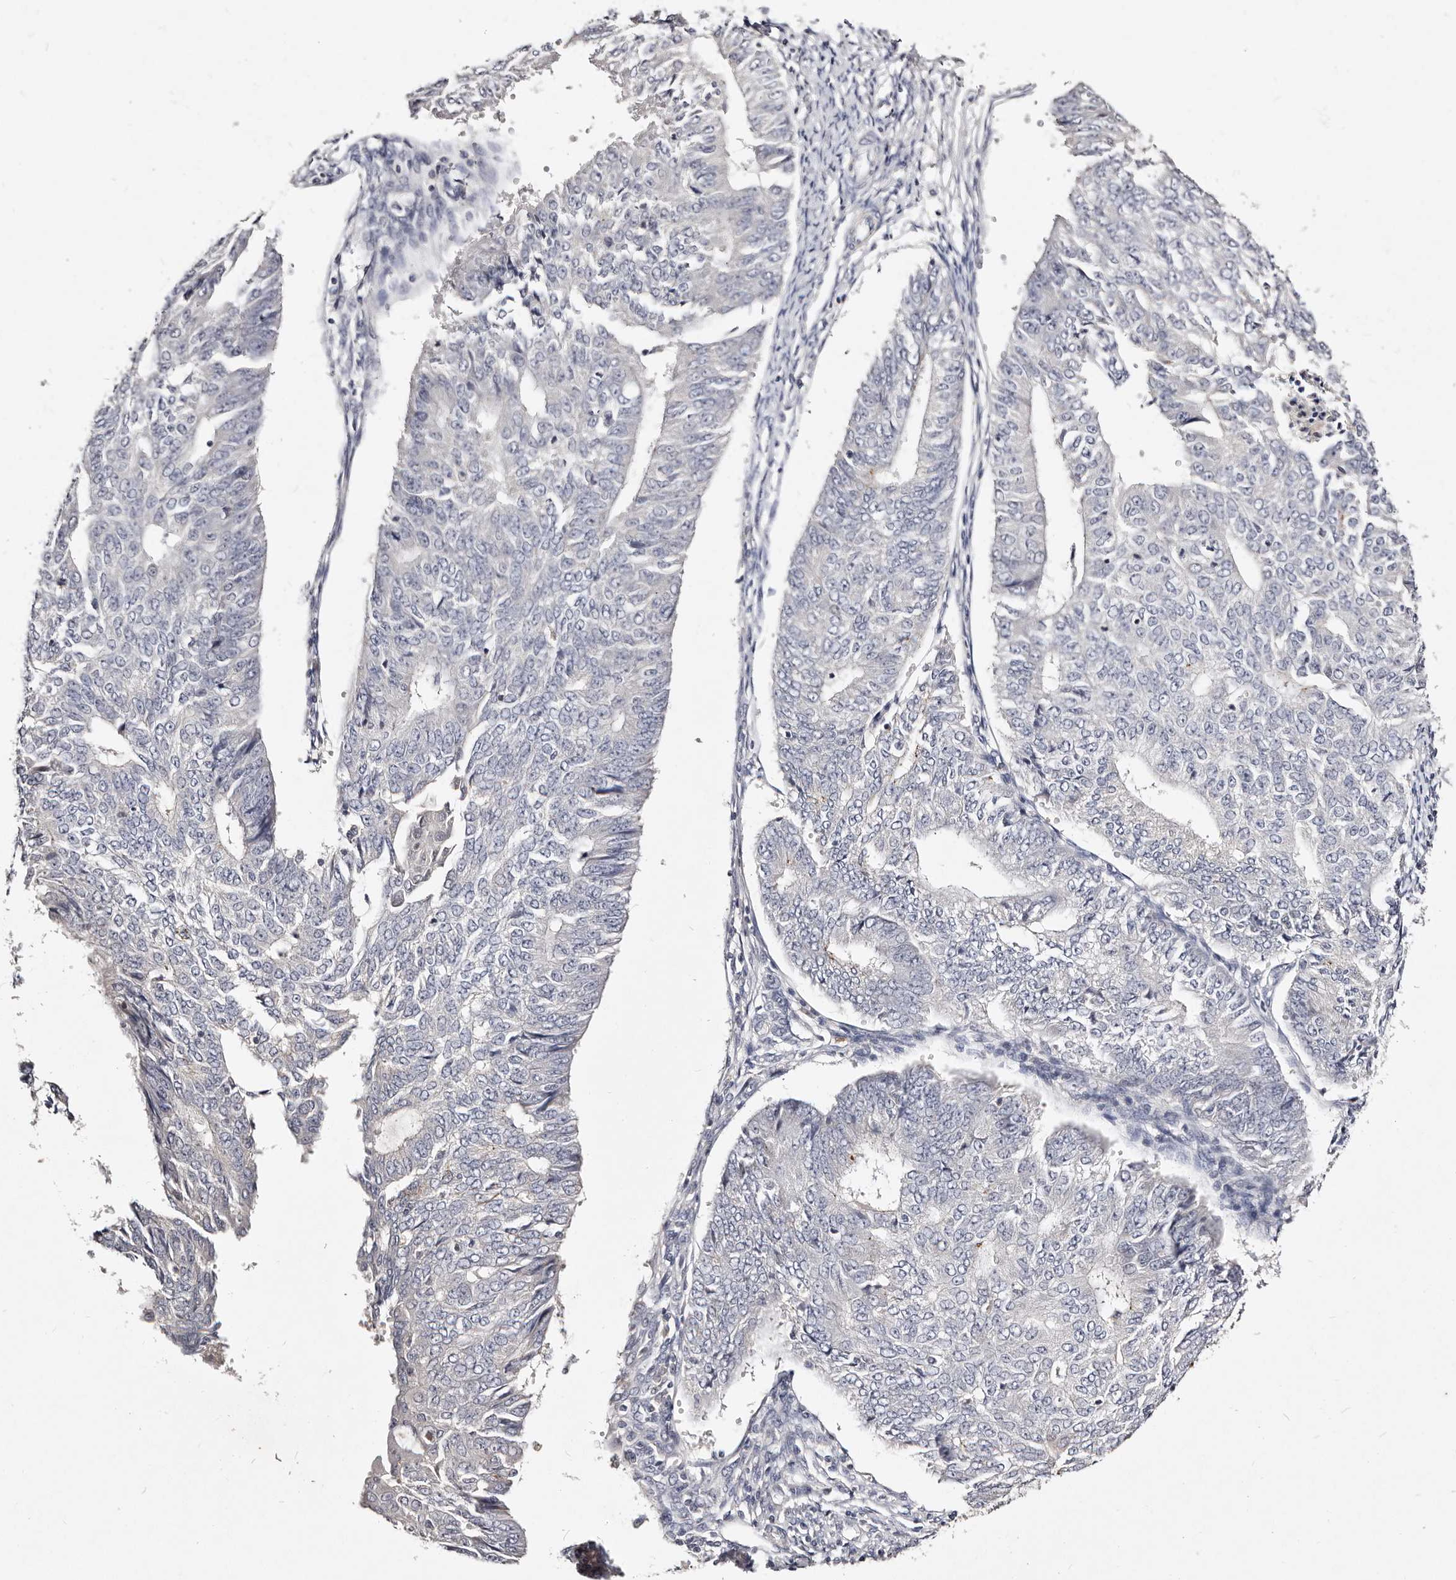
{"staining": {"intensity": "negative", "quantity": "none", "location": "none"}, "tissue": "endometrial cancer", "cell_type": "Tumor cells", "image_type": "cancer", "snomed": [{"axis": "morphology", "description": "Adenocarcinoma, NOS"}, {"axis": "topography", "description": "Endometrium"}], "caption": "Immunohistochemical staining of endometrial cancer displays no significant staining in tumor cells. (IHC, brightfield microscopy, high magnification).", "gene": "MRPS33", "patient": {"sex": "female", "age": 32}}